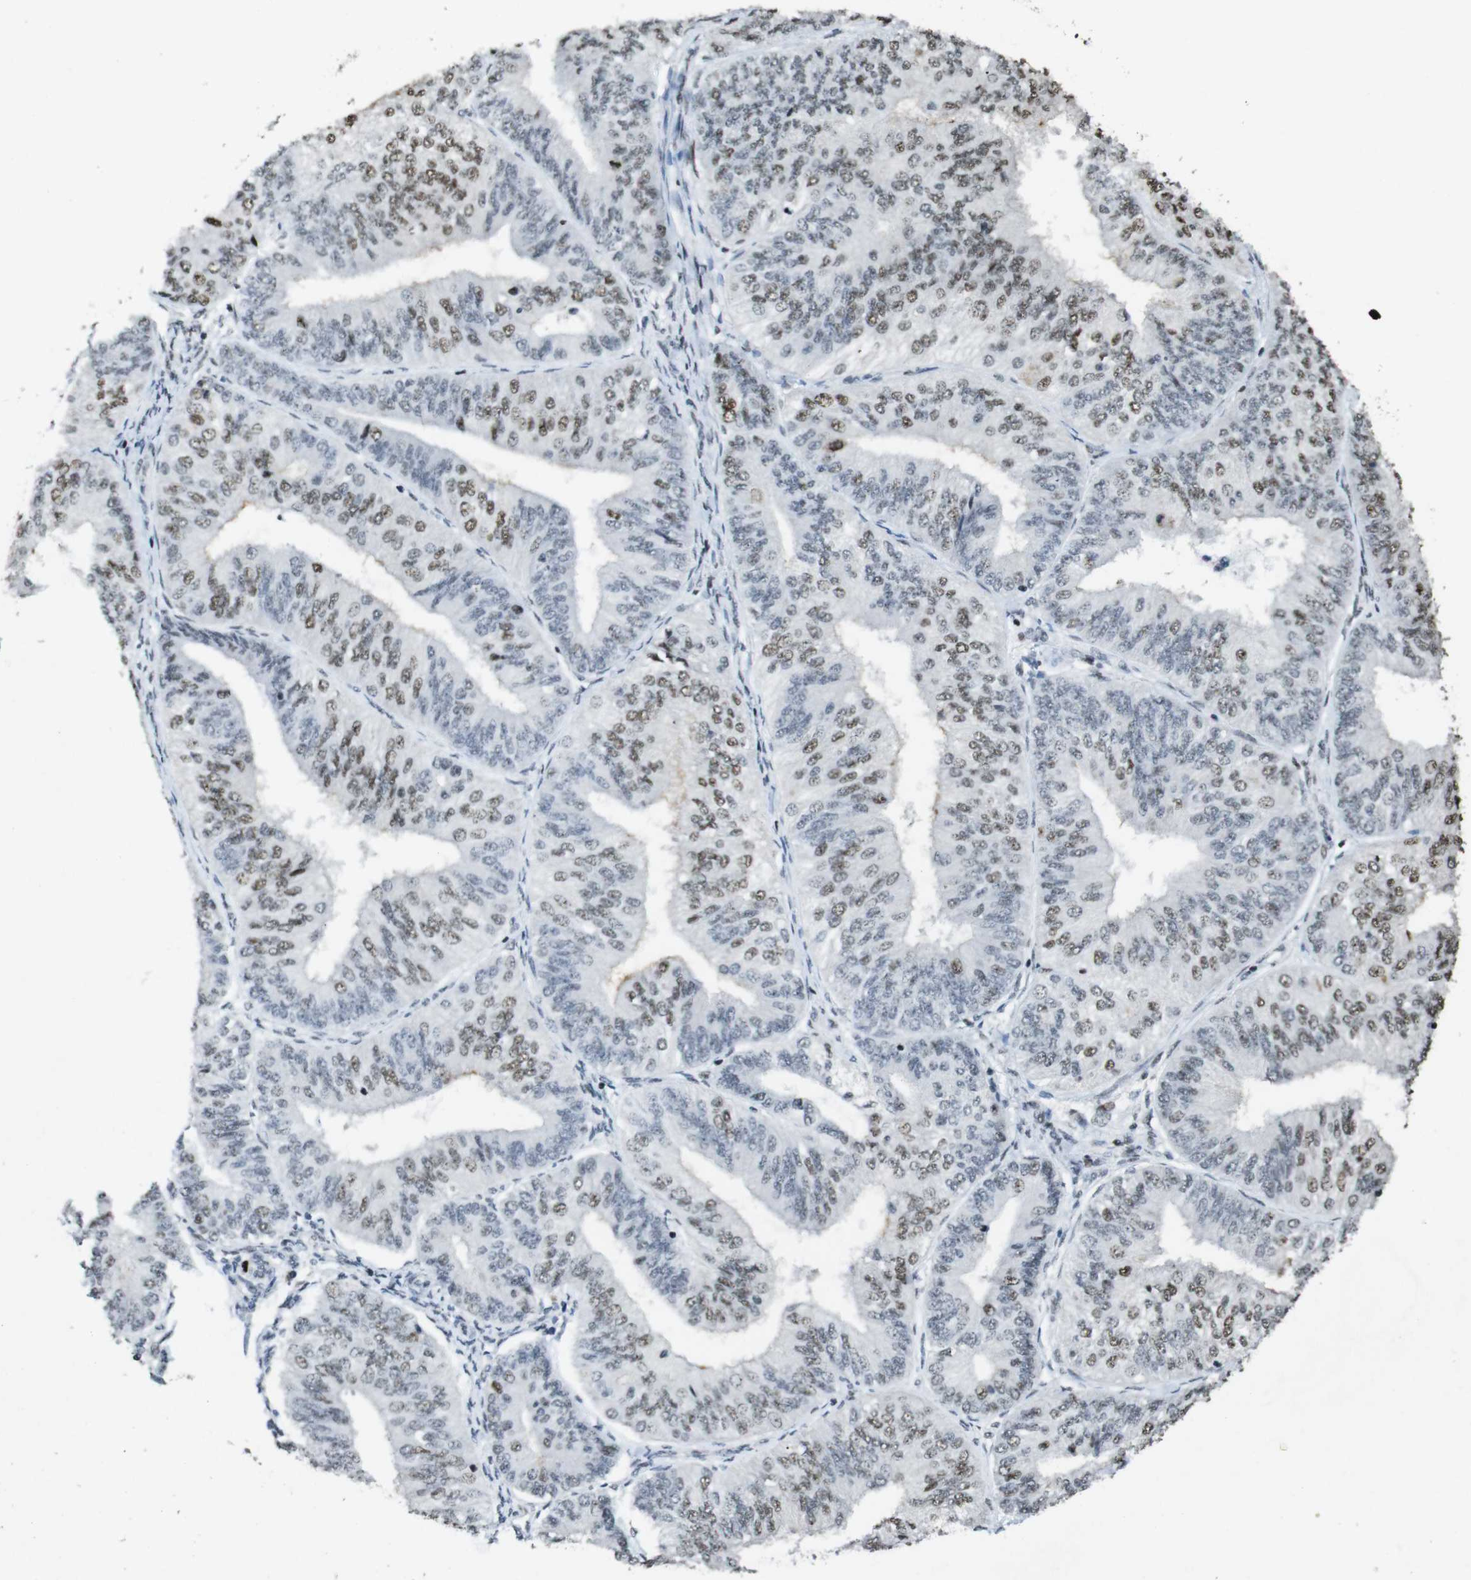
{"staining": {"intensity": "weak", "quantity": "25%-75%", "location": "nuclear"}, "tissue": "endometrial cancer", "cell_type": "Tumor cells", "image_type": "cancer", "snomed": [{"axis": "morphology", "description": "Adenocarcinoma, NOS"}, {"axis": "topography", "description": "Endometrium"}], "caption": "The immunohistochemical stain shows weak nuclear staining in tumor cells of adenocarcinoma (endometrial) tissue.", "gene": "CSNK2B", "patient": {"sex": "female", "age": 58}}